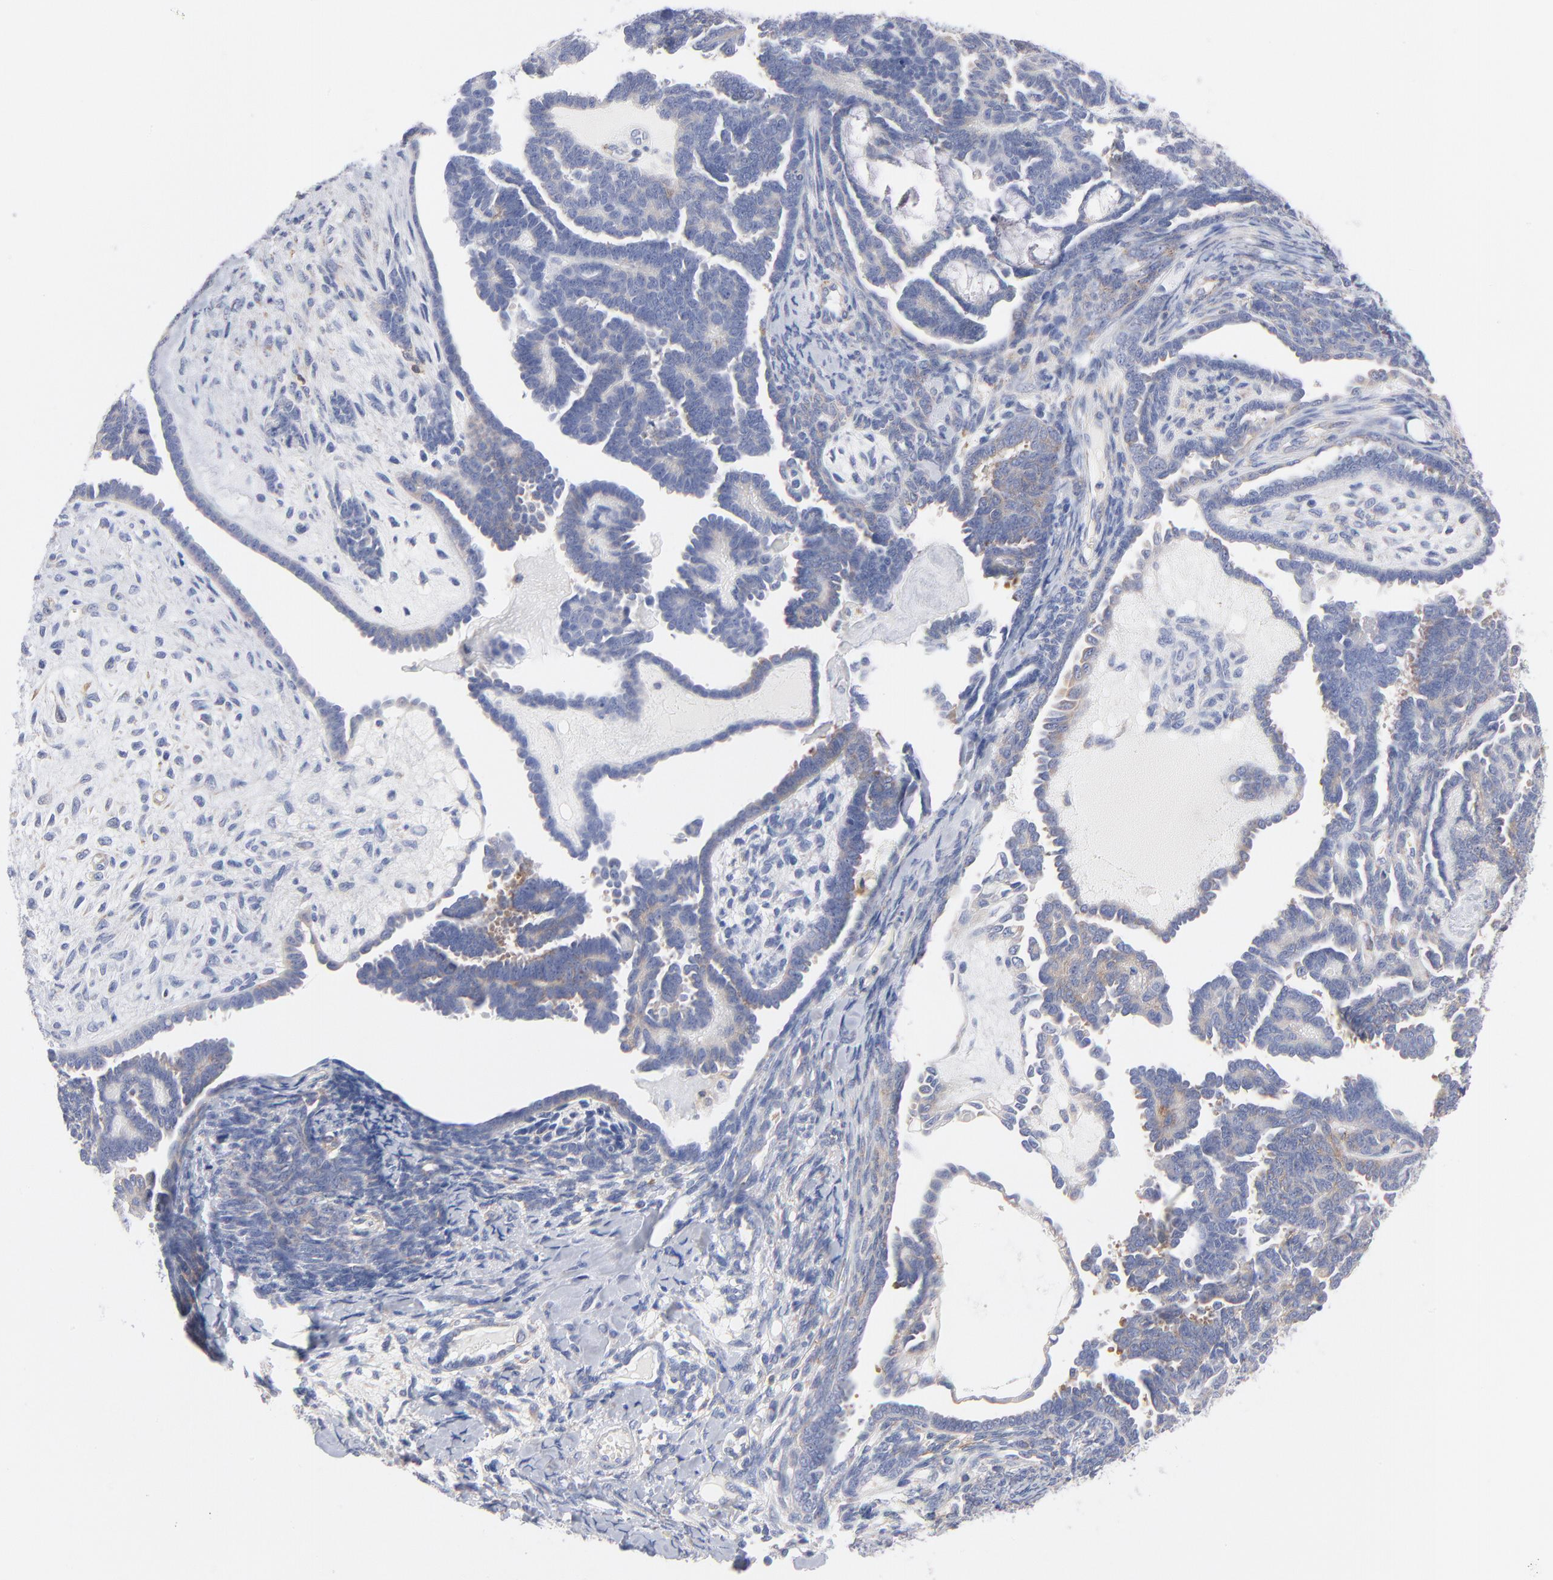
{"staining": {"intensity": "negative", "quantity": "none", "location": "none"}, "tissue": "endometrial cancer", "cell_type": "Tumor cells", "image_type": "cancer", "snomed": [{"axis": "morphology", "description": "Neoplasm, malignant, NOS"}, {"axis": "topography", "description": "Endometrium"}], "caption": "Endometrial cancer (neoplasm (malignant)) stained for a protein using IHC displays no positivity tumor cells.", "gene": "SEPTIN6", "patient": {"sex": "female", "age": 74}}